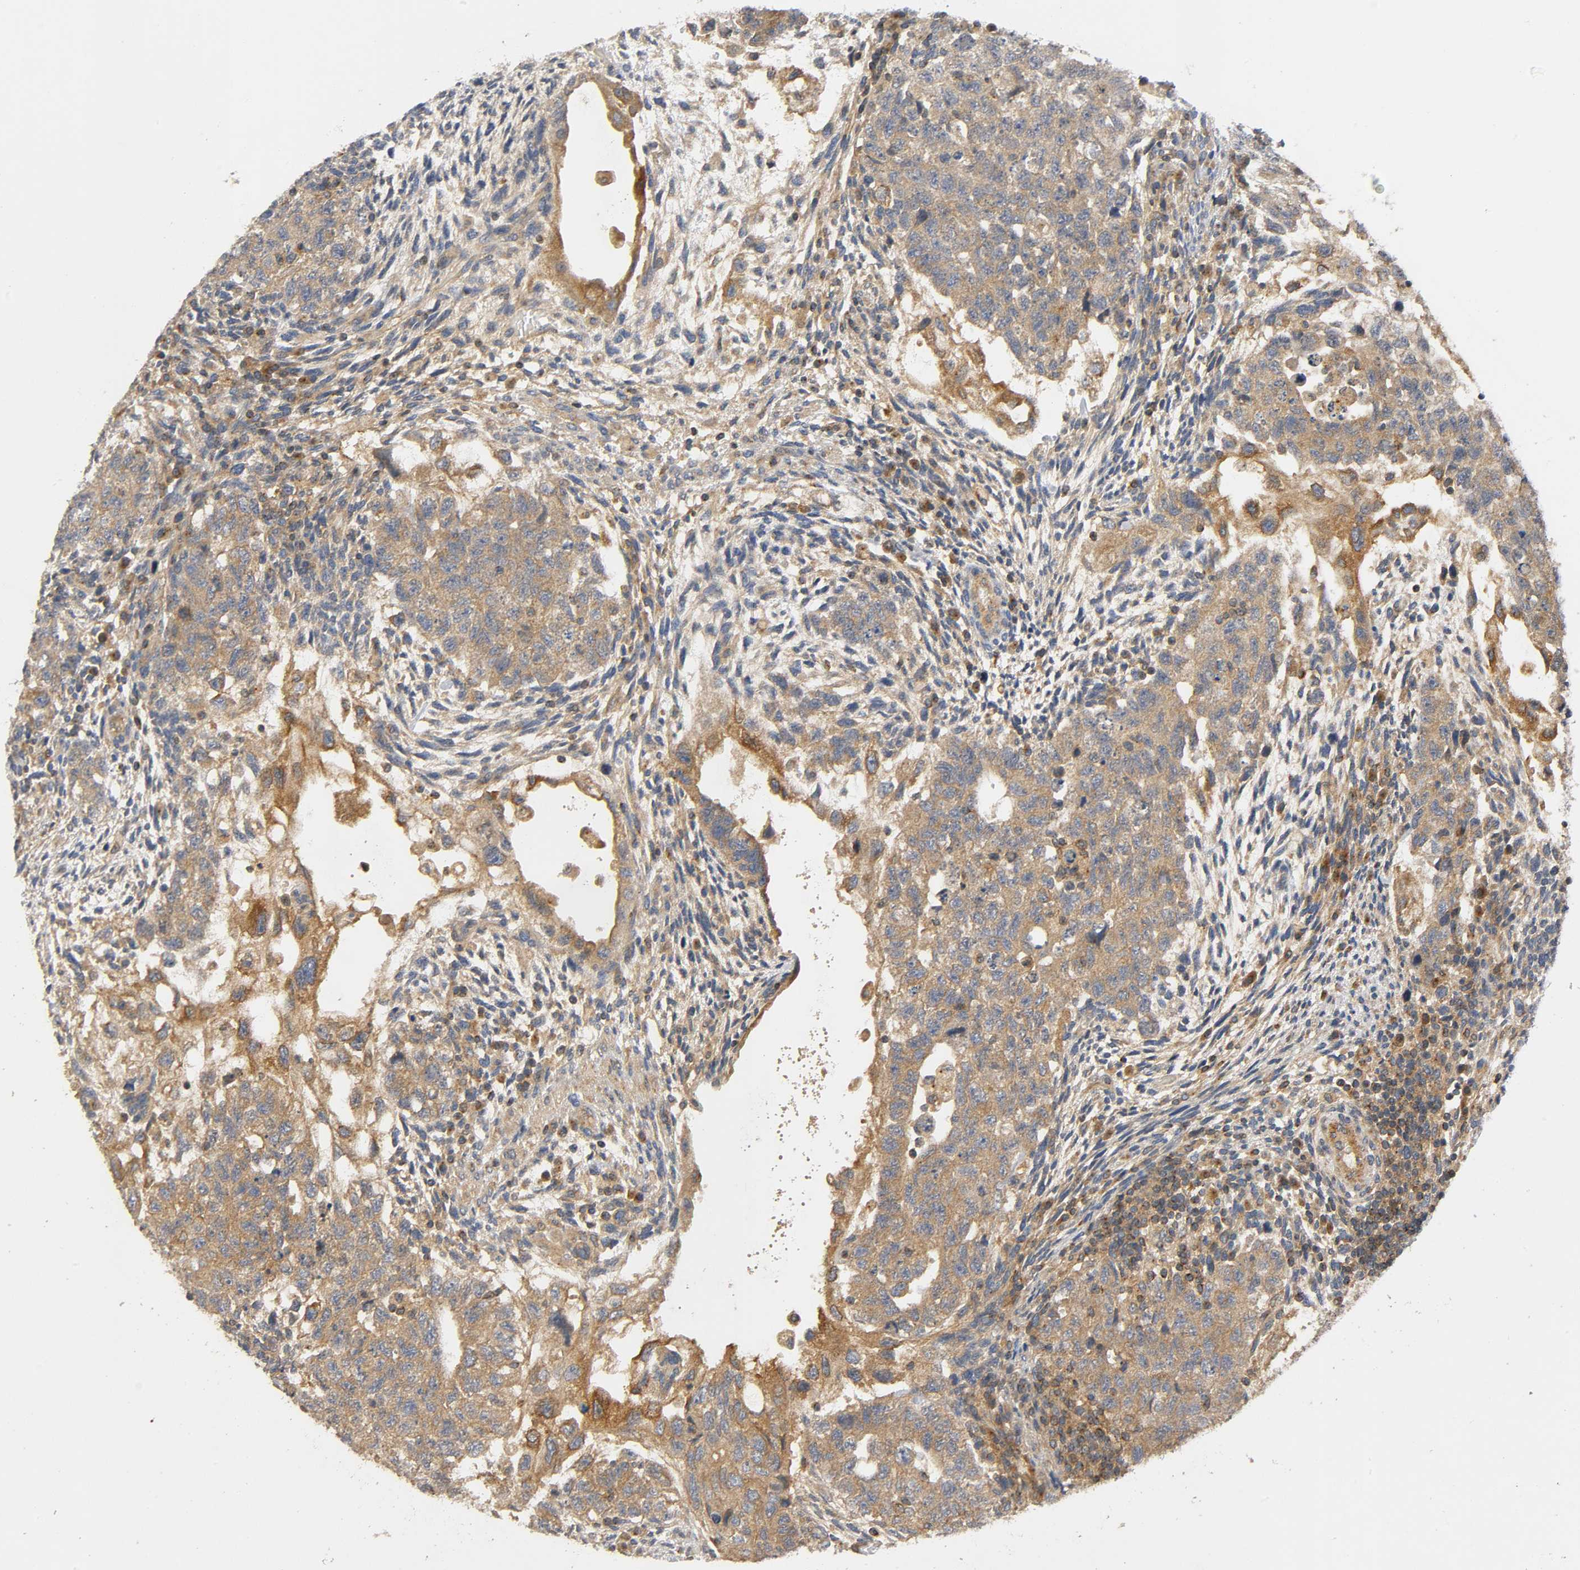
{"staining": {"intensity": "moderate", "quantity": ">75%", "location": "cytoplasmic/membranous"}, "tissue": "testis cancer", "cell_type": "Tumor cells", "image_type": "cancer", "snomed": [{"axis": "morphology", "description": "Normal tissue, NOS"}, {"axis": "morphology", "description": "Carcinoma, Embryonal, NOS"}, {"axis": "topography", "description": "Testis"}], "caption": "Embryonal carcinoma (testis) stained with DAB immunohistochemistry (IHC) displays medium levels of moderate cytoplasmic/membranous staining in about >75% of tumor cells.", "gene": "IKBKB", "patient": {"sex": "male", "age": 36}}